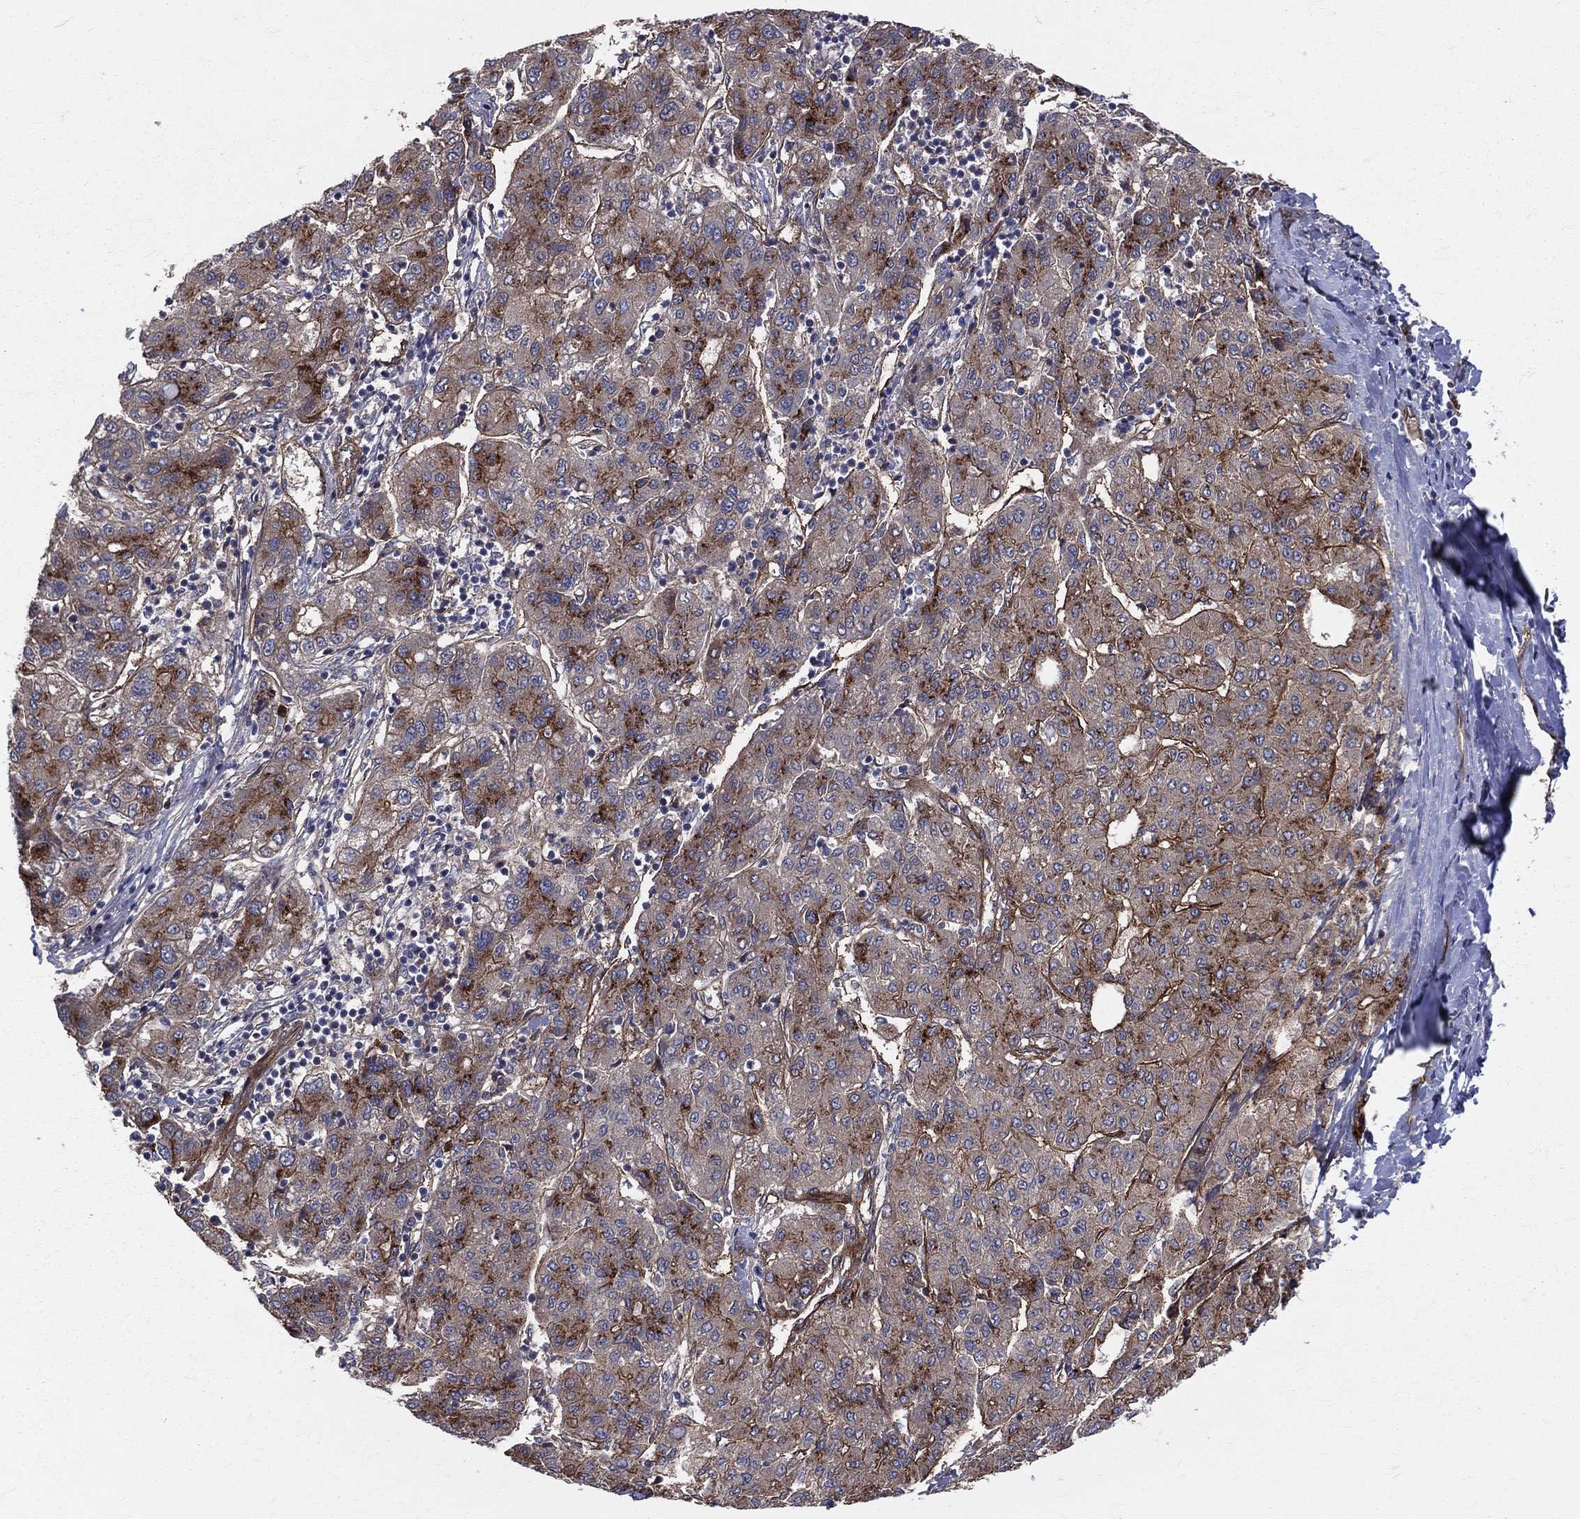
{"staining": {"intensity": "strong", "quantity": "25%-75%", "location": "cytoplasmic/membranous"}, "tissue": "liver cancer", "cell_type": "Tumor cells", "image_type": "cancer", "snomed": [{"axis": "morphology", "description": "Carcinoma, Hepatocellular, NOS"}, {"axis": "topography", "description": "Liver"}], "caption": "Liver hepatocellular carcinoma tissue reveals strong cytoplasmic/membranous positivity in about 25%-75% of tumor cells, visualized by immunohistochemistry.", "gene": "ENTPD1", "patient": {"sex": "male", "age": 65}}